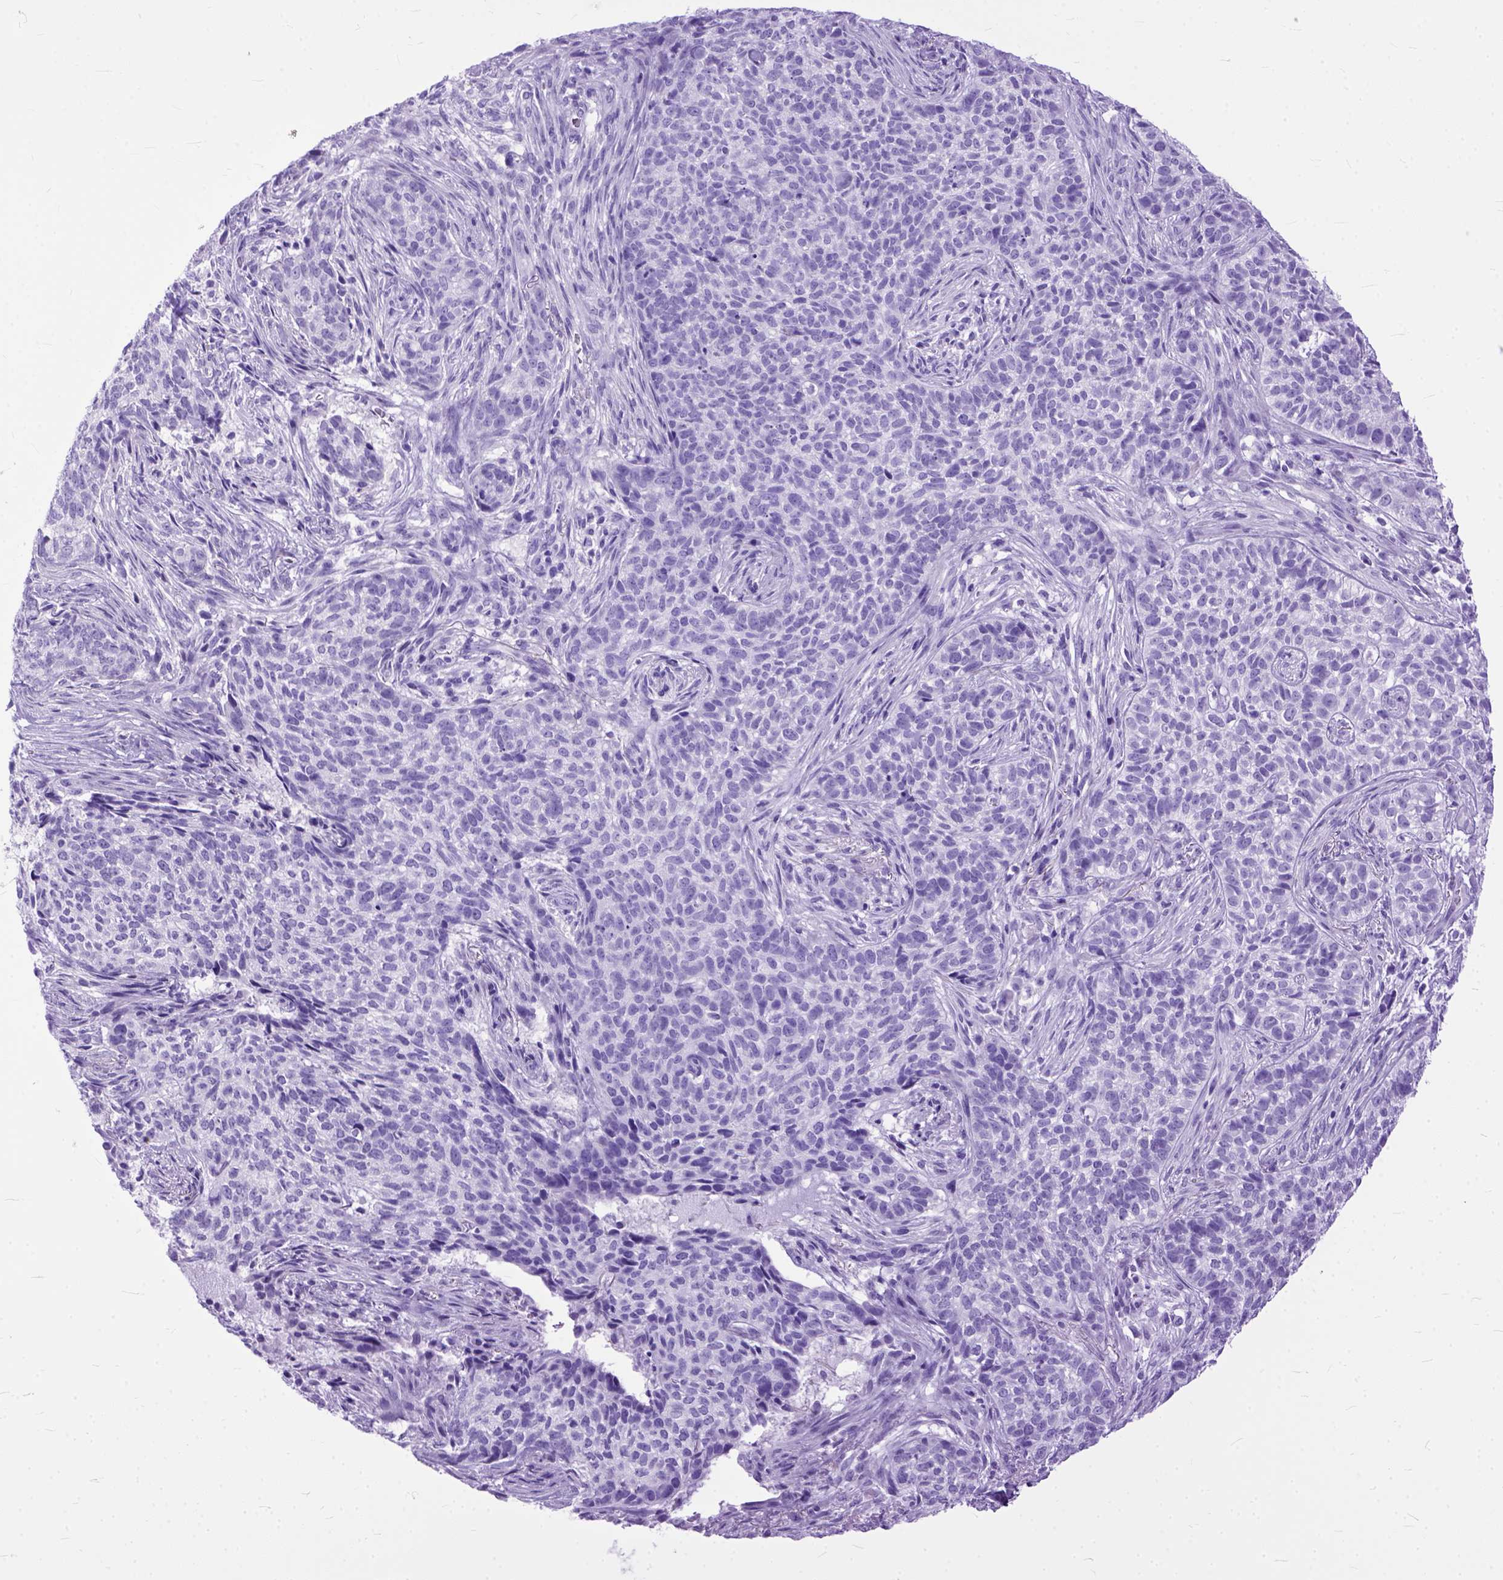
{"staining": {"intensity": "negative", "quantity": "none", "location": "none"}, "tissue": "skin cancer", "cell_type": "Tumor cells", "image_type": "cancer", "snomed": [{"axis": "morphology", "description": "Basal cell carcinoma"}, {"axis": "topography", "description": "Skin"}], "caption": "High power microscopy micrograph of an IHC micrograph of skin basal cell carcinoma, revealing no significant staining in tumor cells. (Stains: DAB (3,3'-diaminobenzidine) IHC with hematoxylin counter stain, Microscopy: brightfield microscopy at high magnification).", "gene": "GNGT1", "patient": {"sex": "female", "age": 69}}